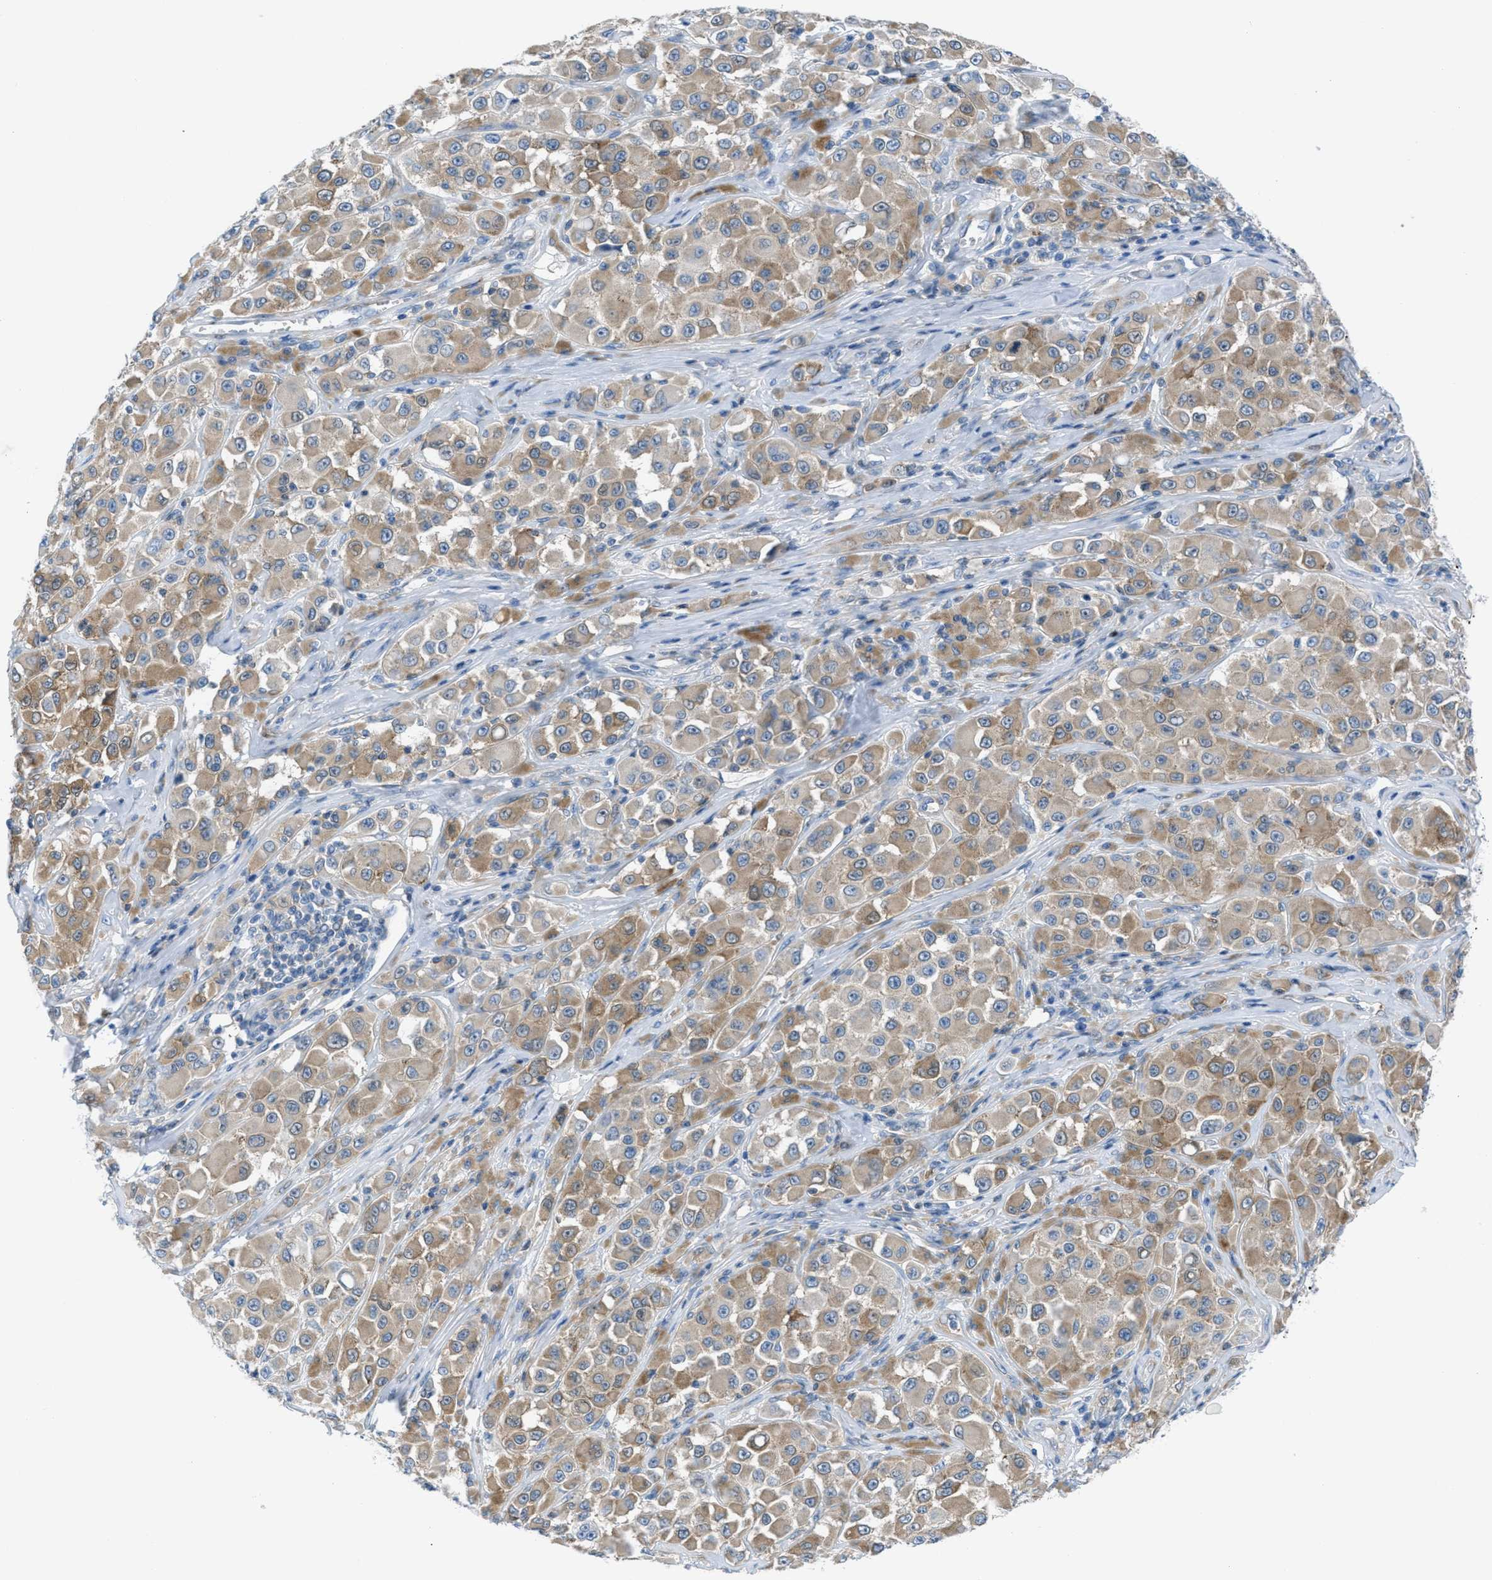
{"staining": {"intensity": "weak", "quantity": ">75%", "location": "cytoplasmic/membranous"}, "tissue": "melanoma", "cell_type": "Tumor cells", "image_type": "cancer", "snomed": [{"axis": "morphology", "description": "Malignant melanoma, NOS"}, {"axis": "topography", "description": "Skin"}], "caption": "IHC staining of melanoma, which shows low levels of weak cytoplasmic/membranous positivity in about >75% of tumor cells indicating weak cytoplasmic/membranous protein staining. The staining was performed using DAB (brown) for protein detection and nuclei were counterstained in hematoxylin (blue).", "gene": "MAPRE2", "patient": {"sex": "female", "age": 55}}